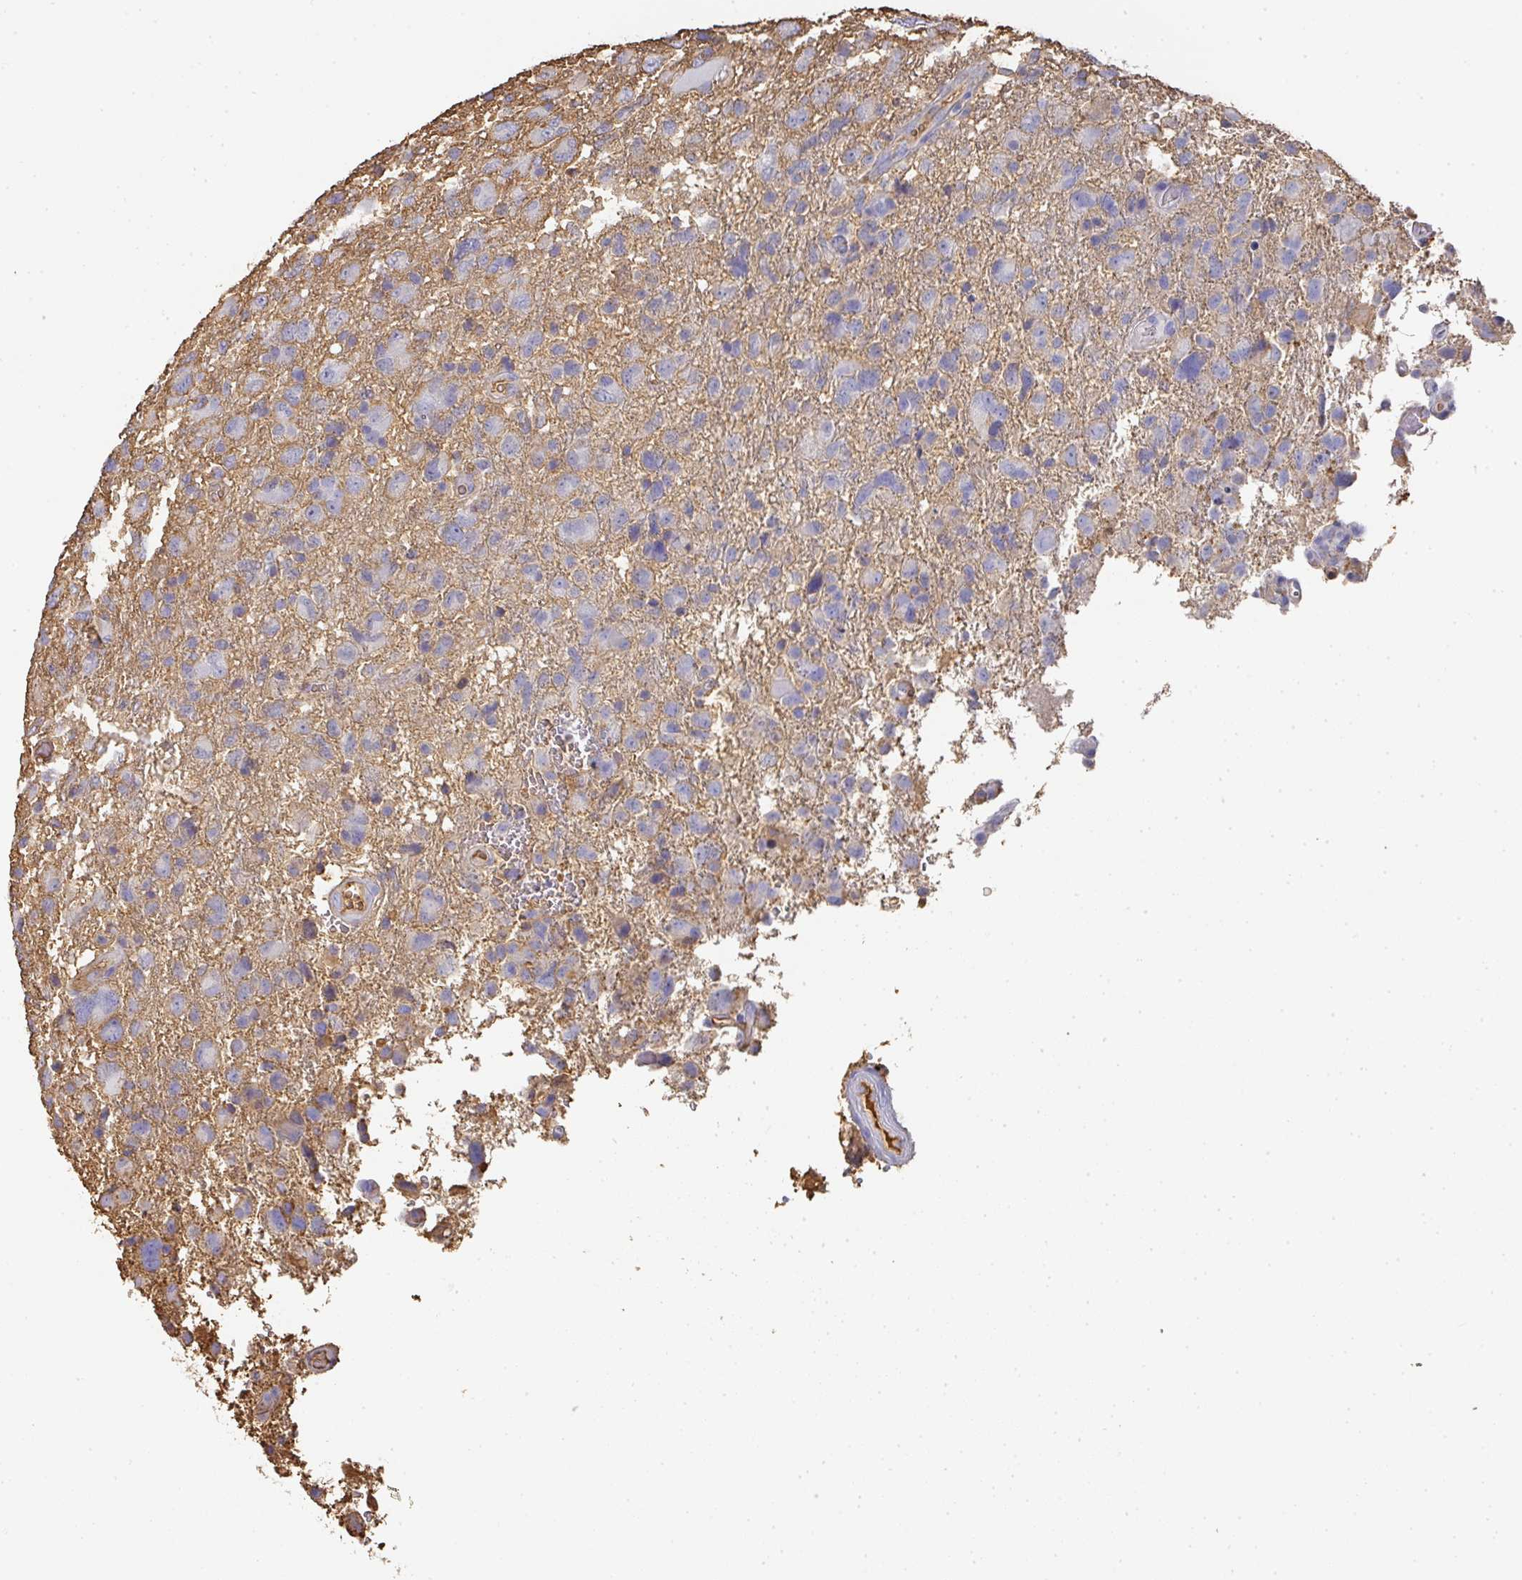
{"staining": {"intensity": "negative", "quantity": "none", "location": "none"}, "tissue": "glioma", "cell_type": "Tumor cells", "image_type": "cancer", "snomed": [{"axis": "morphology", "description": "Glioma, malignant, High grade"}, {"axis": "topography", "description": "Brain"}], "caption": "Immunohistochemical staining of high-grade glioma (malignant) displays no significant positivity in tumor cells.", "gene": "ALB", "patient": {"sex": "male", "age": 61}}